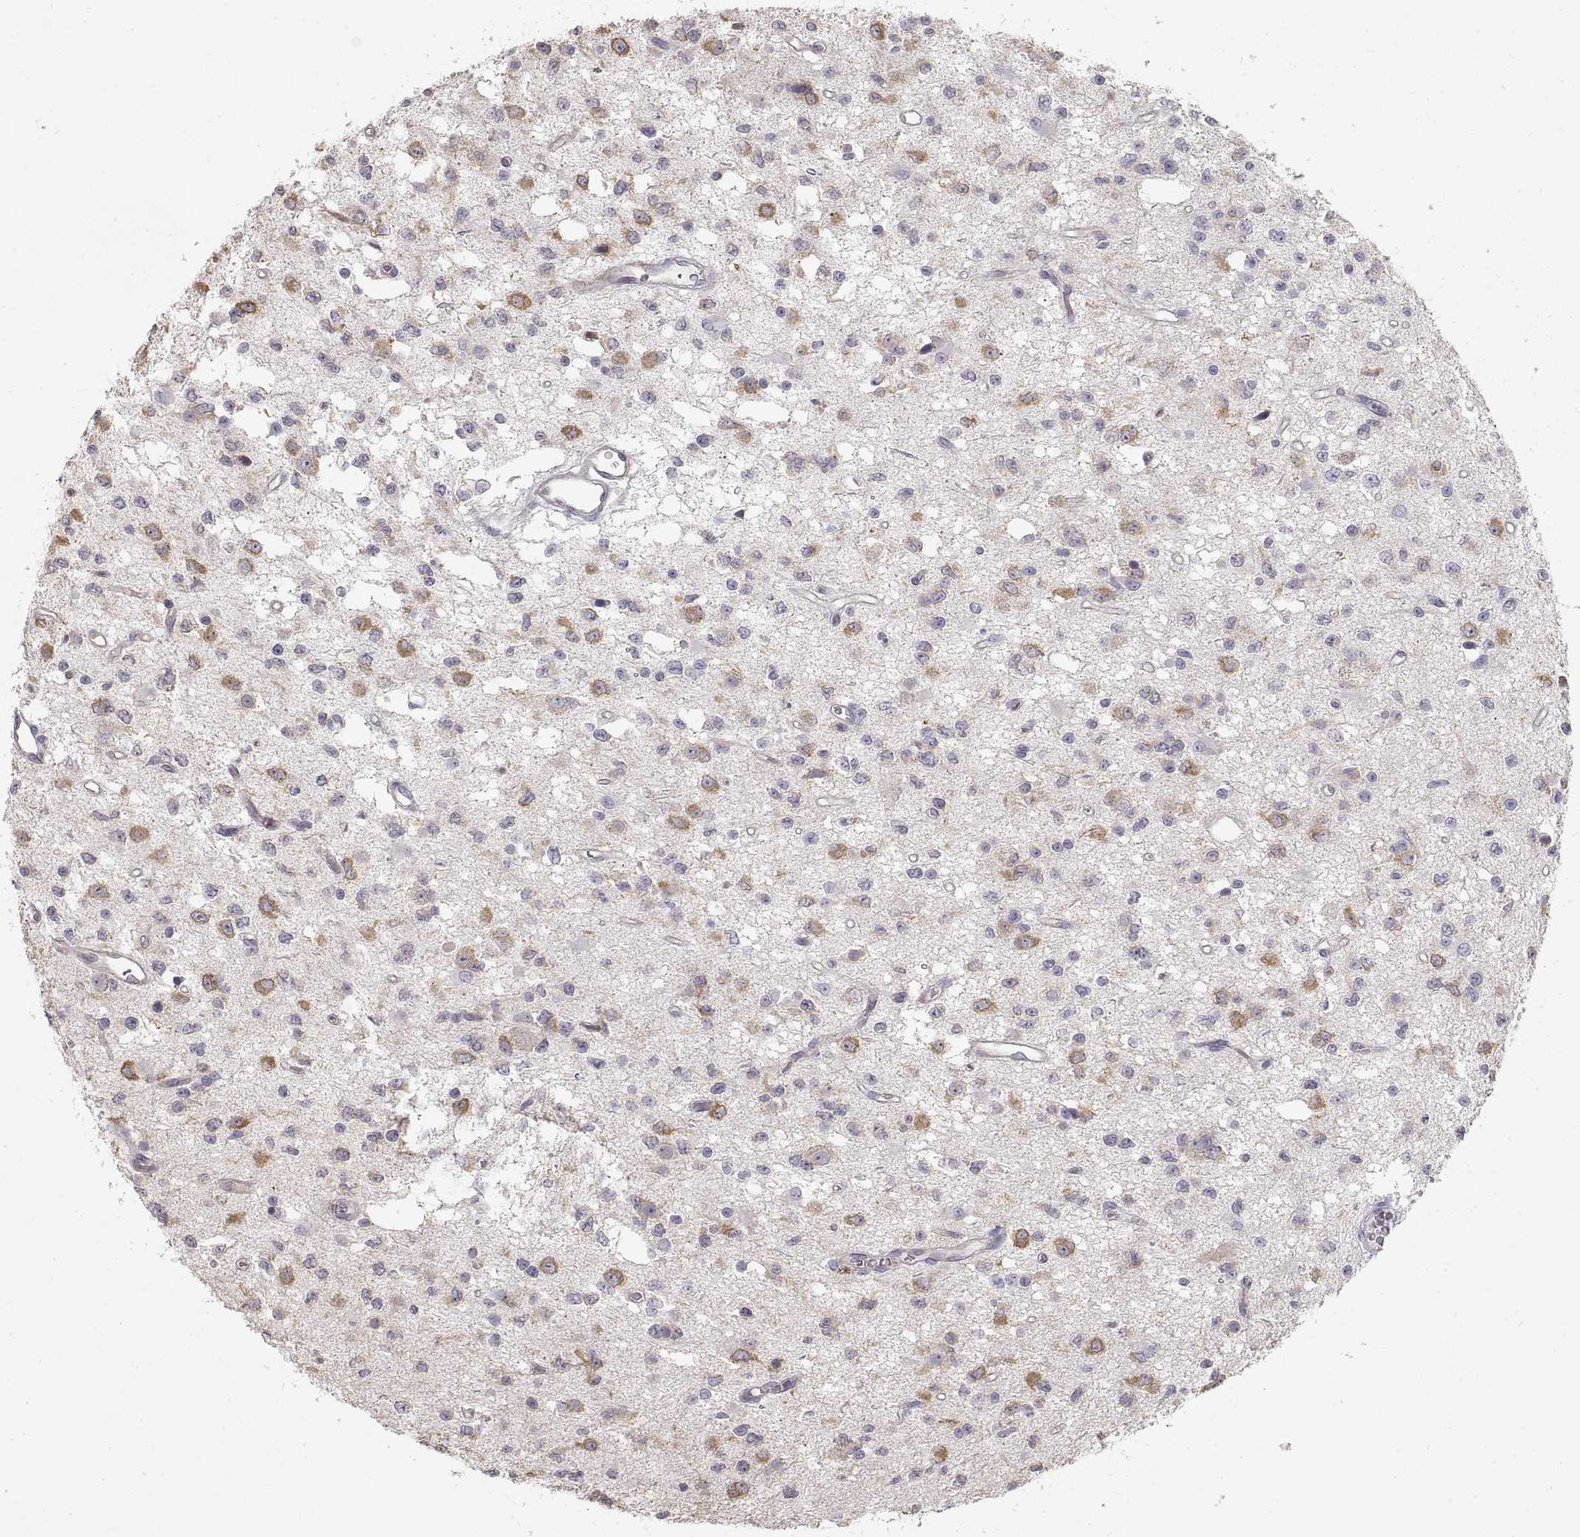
{"staining": {"intensity": "moderate", "quantity": "<25%", "location": "cytoplasmic/membranous"}, "tissue": "glioma", "cell_type": "Tumor cells", "image_type": "cancer", "snomed": [{"axis": "morphology", "description": "Glioma, malignant, Low grade"}, {"axis": "topography", "description": "Brain"}], "caption": "The photomicrograph shows a brown stain indicating the presence of a protein in the cytoplasmic/membranous of tumor cells in glioma.", "gene": "HSP90AB1", "patient": {"sex": "female", "age": 45}}